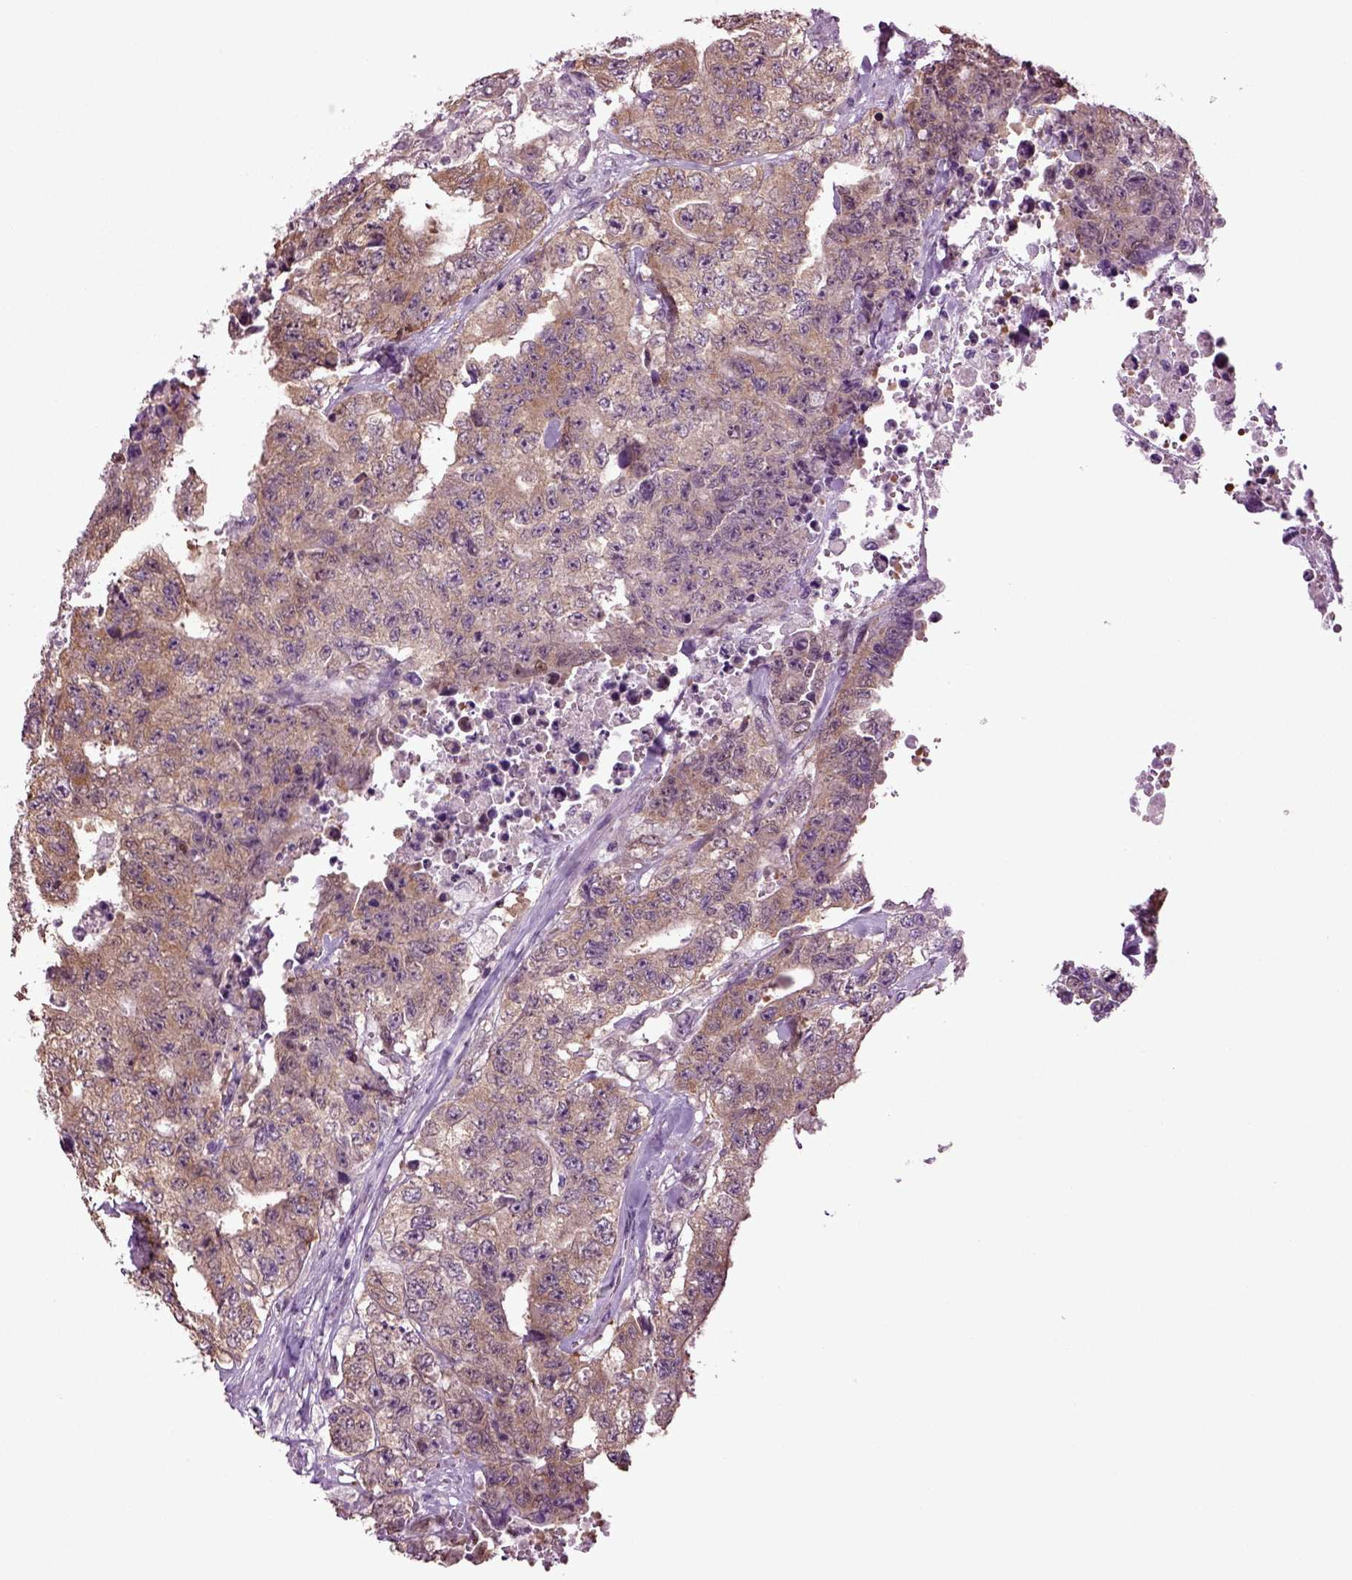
{"staining": {"intensity": "moderate", "quantity": ">75%", "location": "cytoplasmic/membranous"}, "tissue": "testis cancer", "cell_type": "Tumor cells", "image_type": "cancer", "snomed": [{"axis": "morphology", "description": "Carcinoma, Embryonal, NOS"}, {"axis": "topography", "description": "Testis"}], "caption": "Immunohistochemistry (IHC) (DAB (3,3'-diaminobenzidine)) staining of human testis embryonal carcinoma reveals moderate cytoplasmic/membranous protein expression in about >75% of tumor cells.", "gene": "PLCH2", "patient": {"sex": "male", "age": 24}}